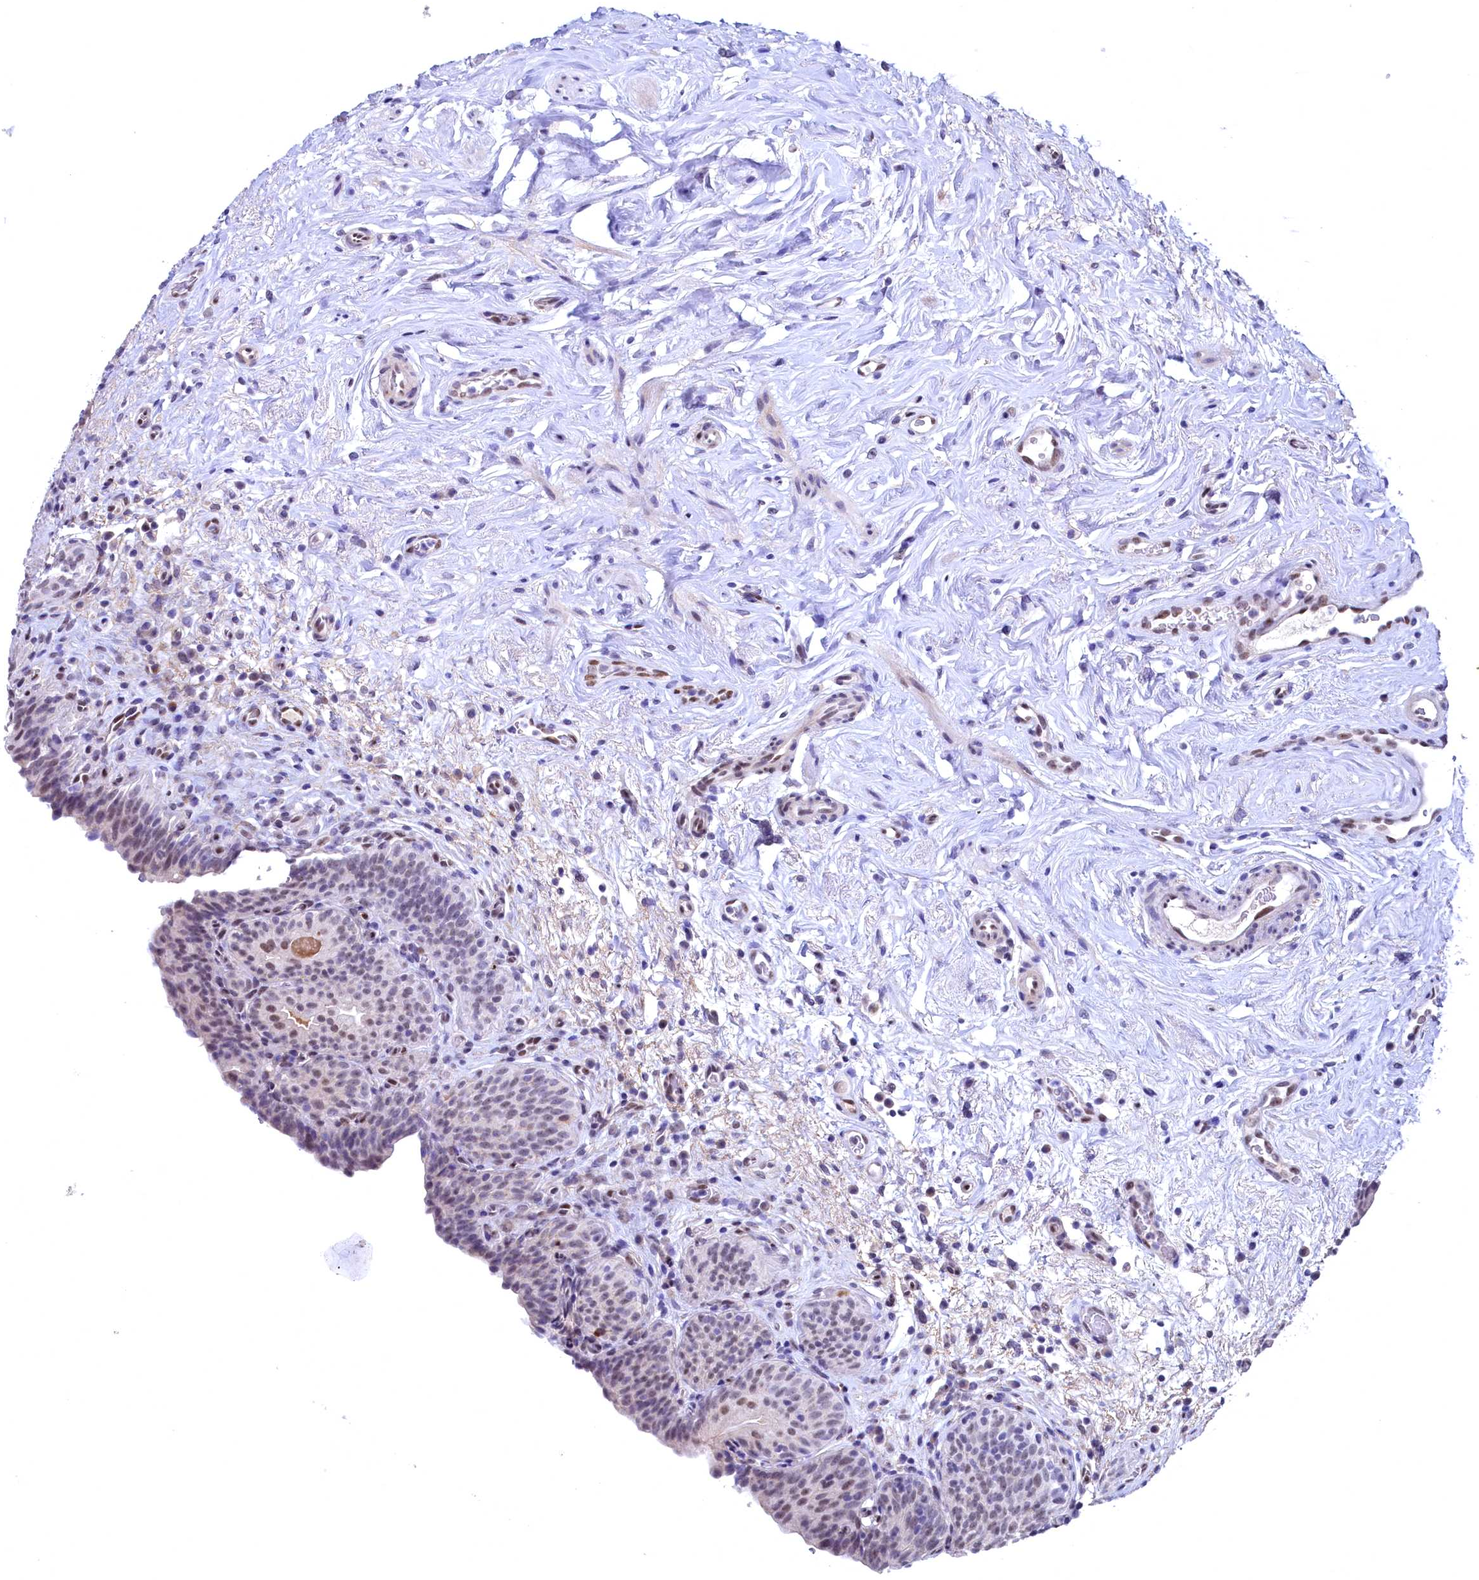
{"staining": {"intensity": "weak", "quantity": "25%-75%", "location": "nuclear"}, "tissue": "urinary bladder", "cell_type": "Urothelial cells", "image_type": "normal", "snomed": [{"axis": "morphology", "description": "Normal tissue, NOS"}, {"axis": "topography", "description": "Urinary bladder"}], "caption": "Human urinary bladder stained for a protein (brown) displays weak nuclear positive expression in approximately 25%-75% of urothelial cells.", "gene": "FLYWCH2", "patient": {"sex": "male", "age": 83}}